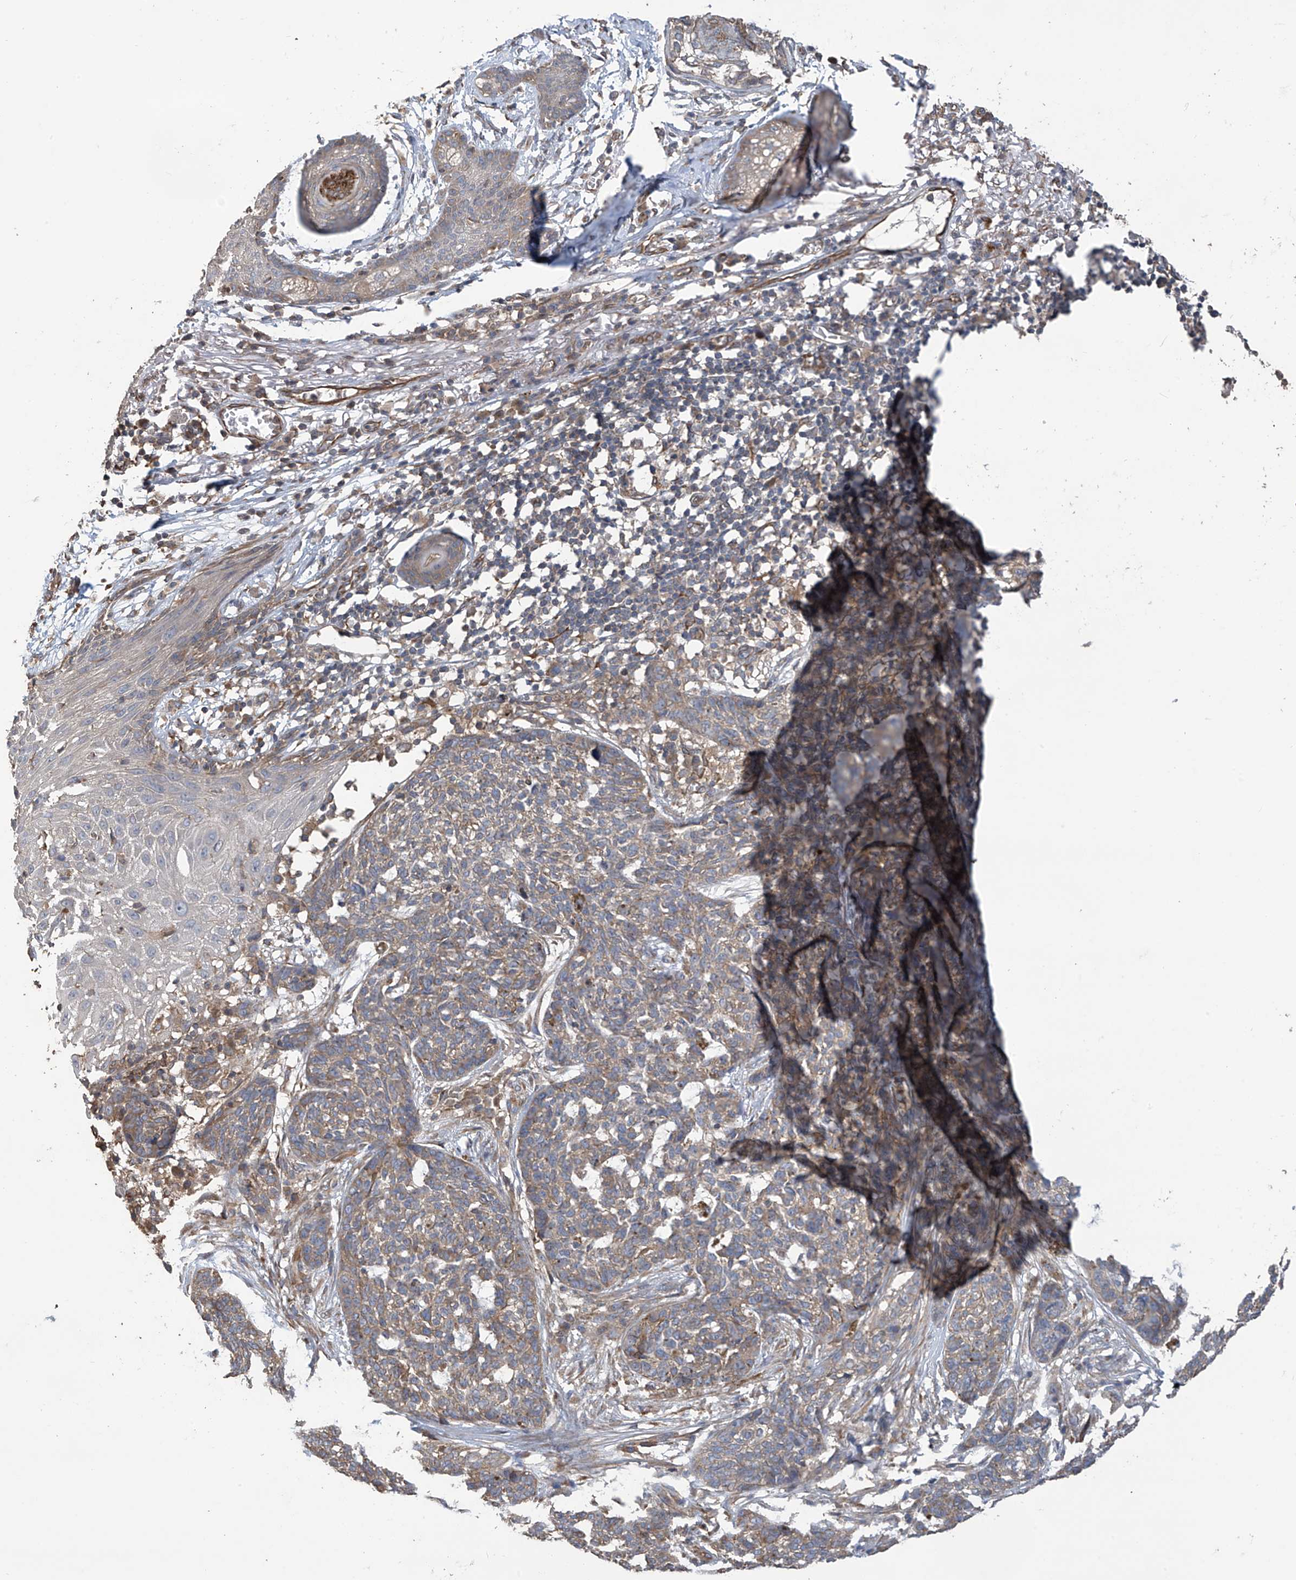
{"staining": {"intensity": "weak", "quantity": ">75%", "location": "cytoplasmic/membranous"}, "tissue": "skin cancer", "cell_type": "Tumor cells", "image_type": "cancer", "snomed": [{"axis": "morphology", "description": "Basal cell carcinoma"}, {"axis": "topography", "description": "Skin"}], "caption": "This histopathology image shows IHC staining of skin cancer, with low weak cytoplasmic/membranous staining in about >75% of tumor cells.", "gene": "PHACTR4", "patient": {"sex": "male", "age": 85}}